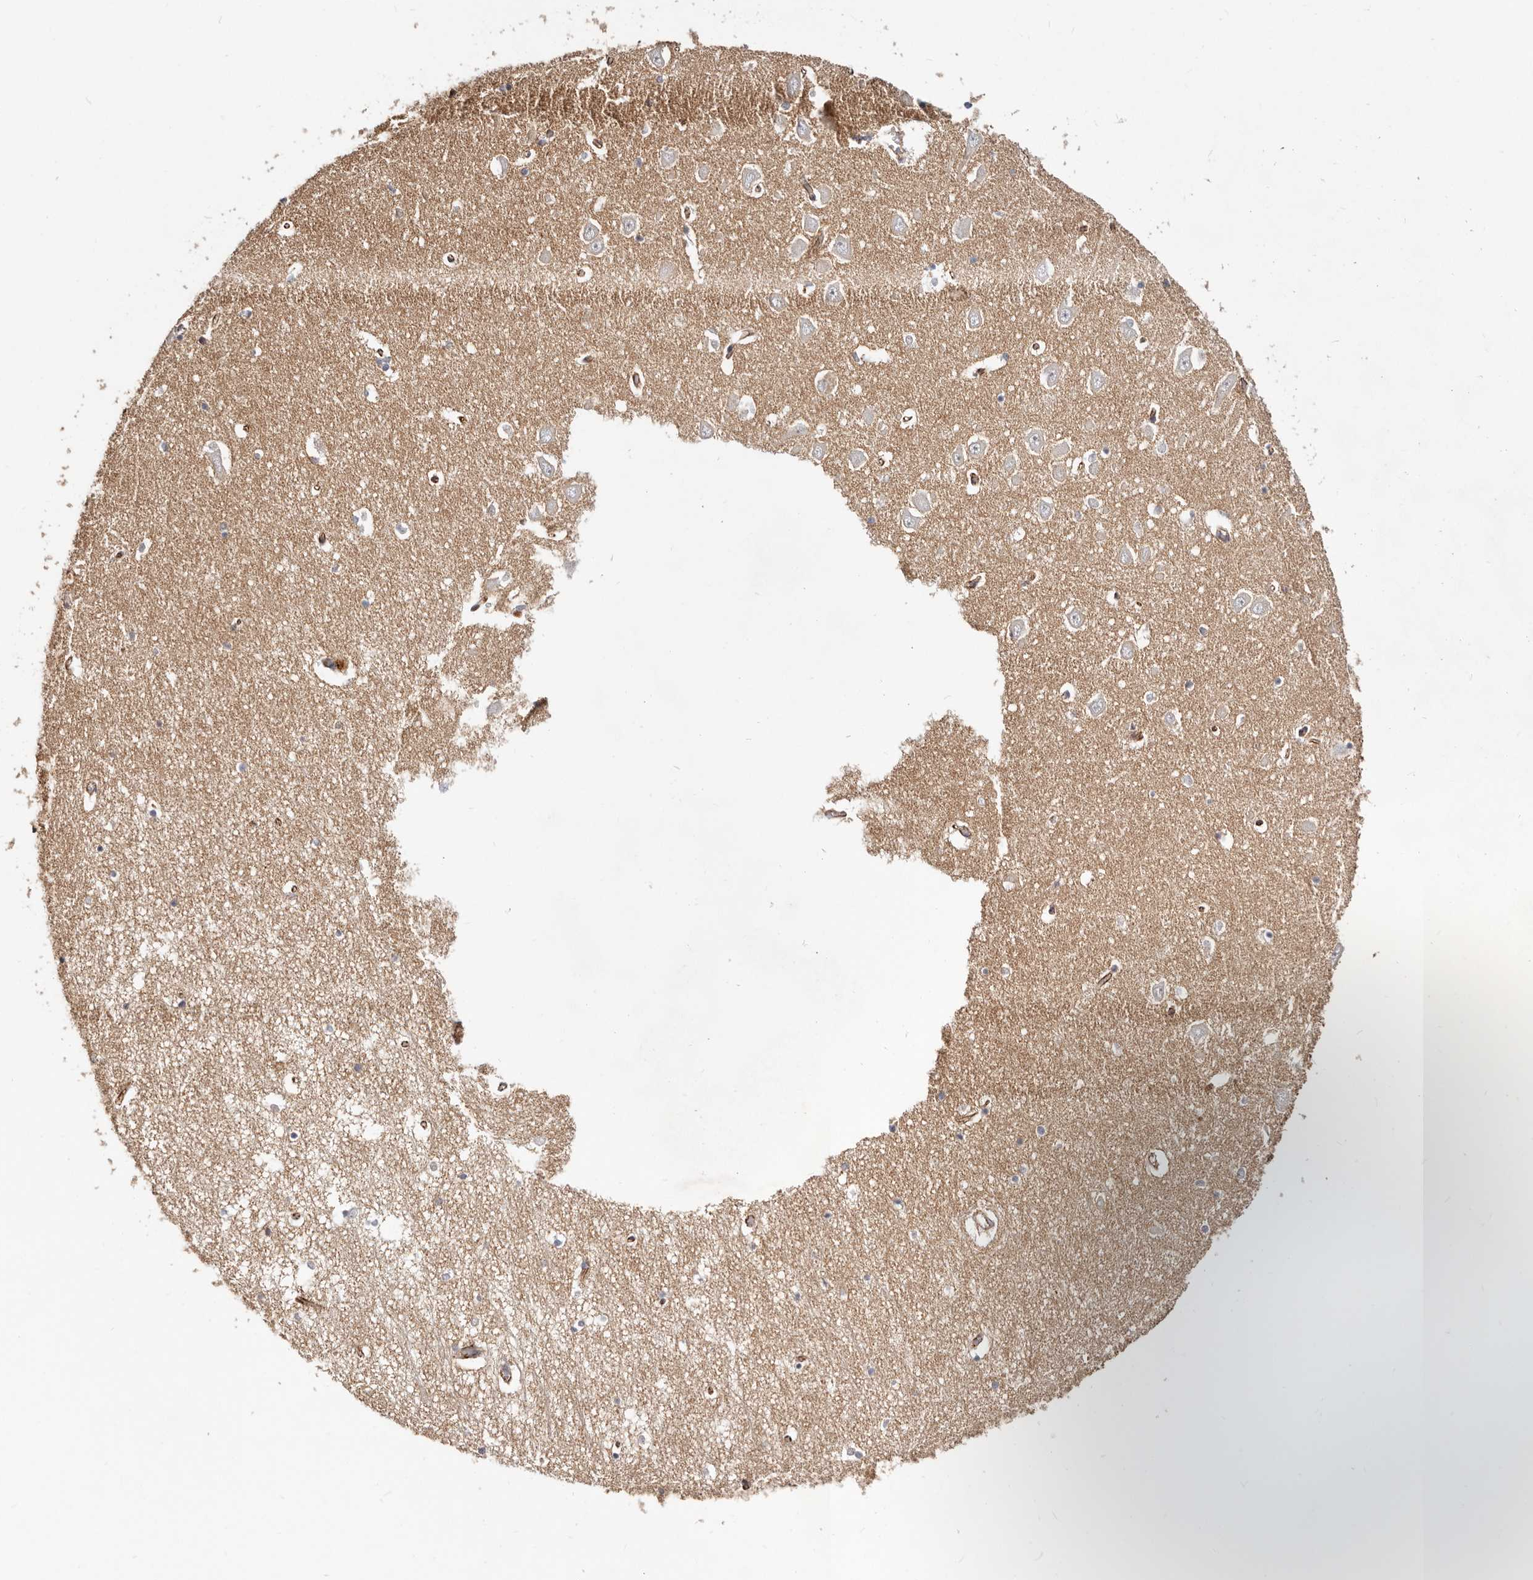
{"staining": {"intensity": "negative", "quantity": "none", "location": "none"}, "tissue": "hippocampus", "cell_type": "Glial cells", "image_type": "normal", "snomed": [{"axis": "morphology", "description": "Normal tissue, NOS"}, {"axis": "topography", "description": "Hippocampus"}], "caption": "Glial cells show no significant protein positivity in benign hippocampus. (Brightfield microscopy of DAB IHC at high magnification).", "gene": "CTNNB1", "patient": {"sex": "male", "age": 70}}